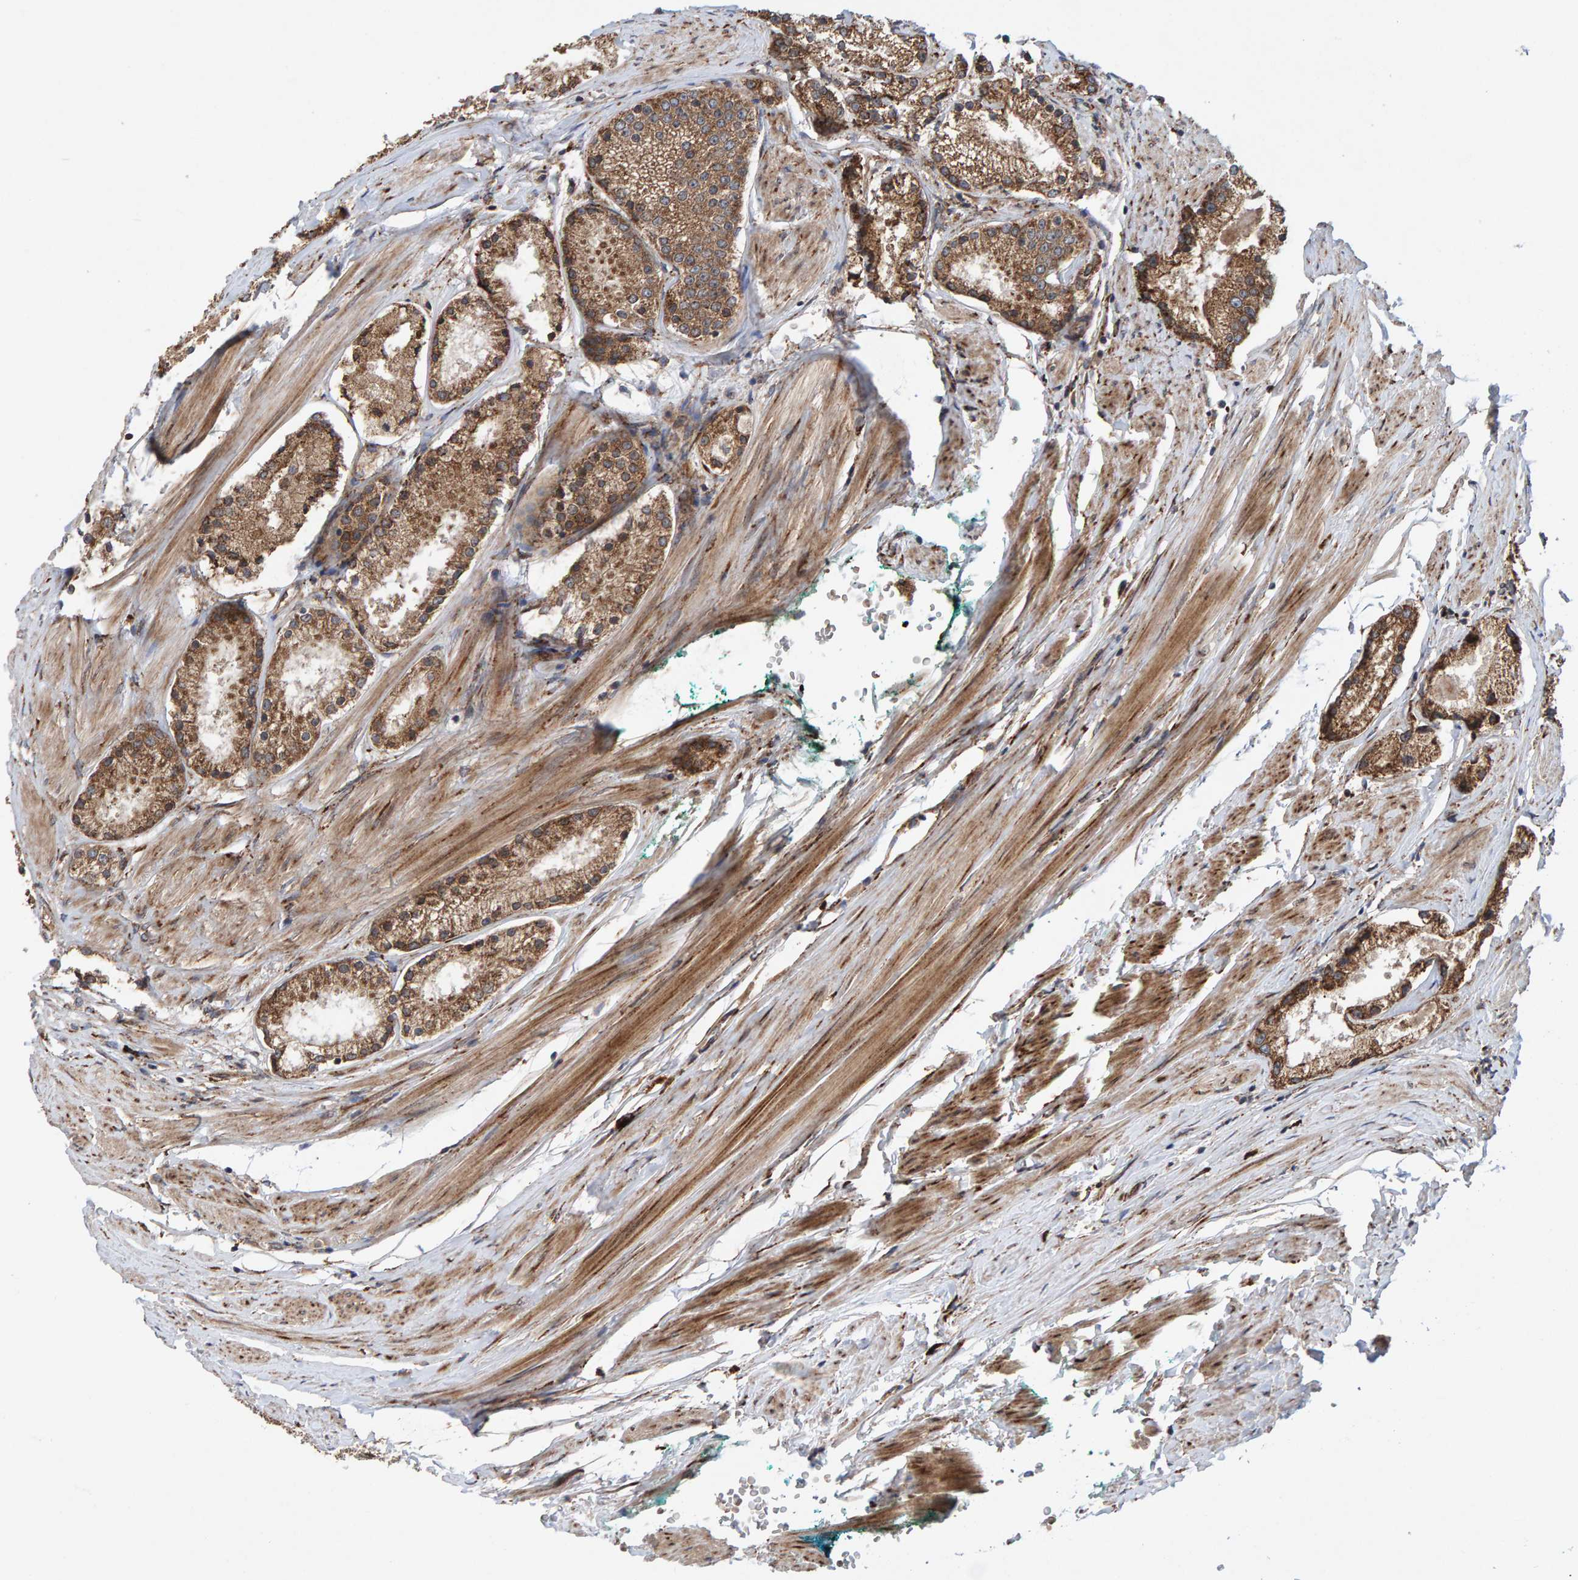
{"staining": {"intensity": "moderate", "quantity": ">75%", "location": "cytoplasmic/membranous"}, "tissue": "prostate cancer", "cell_type": "Tumor cells", "image_type": "cancer", "snomed": [{"axis": "morphology", "description": "Adenocarcinoma, Low grade"}, {"axis": "topography", "description": "Prostate"}], "caption": "Immunohistochemistry (IHC) micrograph of human adenocarcinoma (low-grade) (prostate) stained for a protein (brown), which shows medium levels of moderate cytoplasmic/membranous positivity in approximately >75% of tumor cells.", "gene": "KIAA0753", "patient": {"sex": "male", "age": 63}}